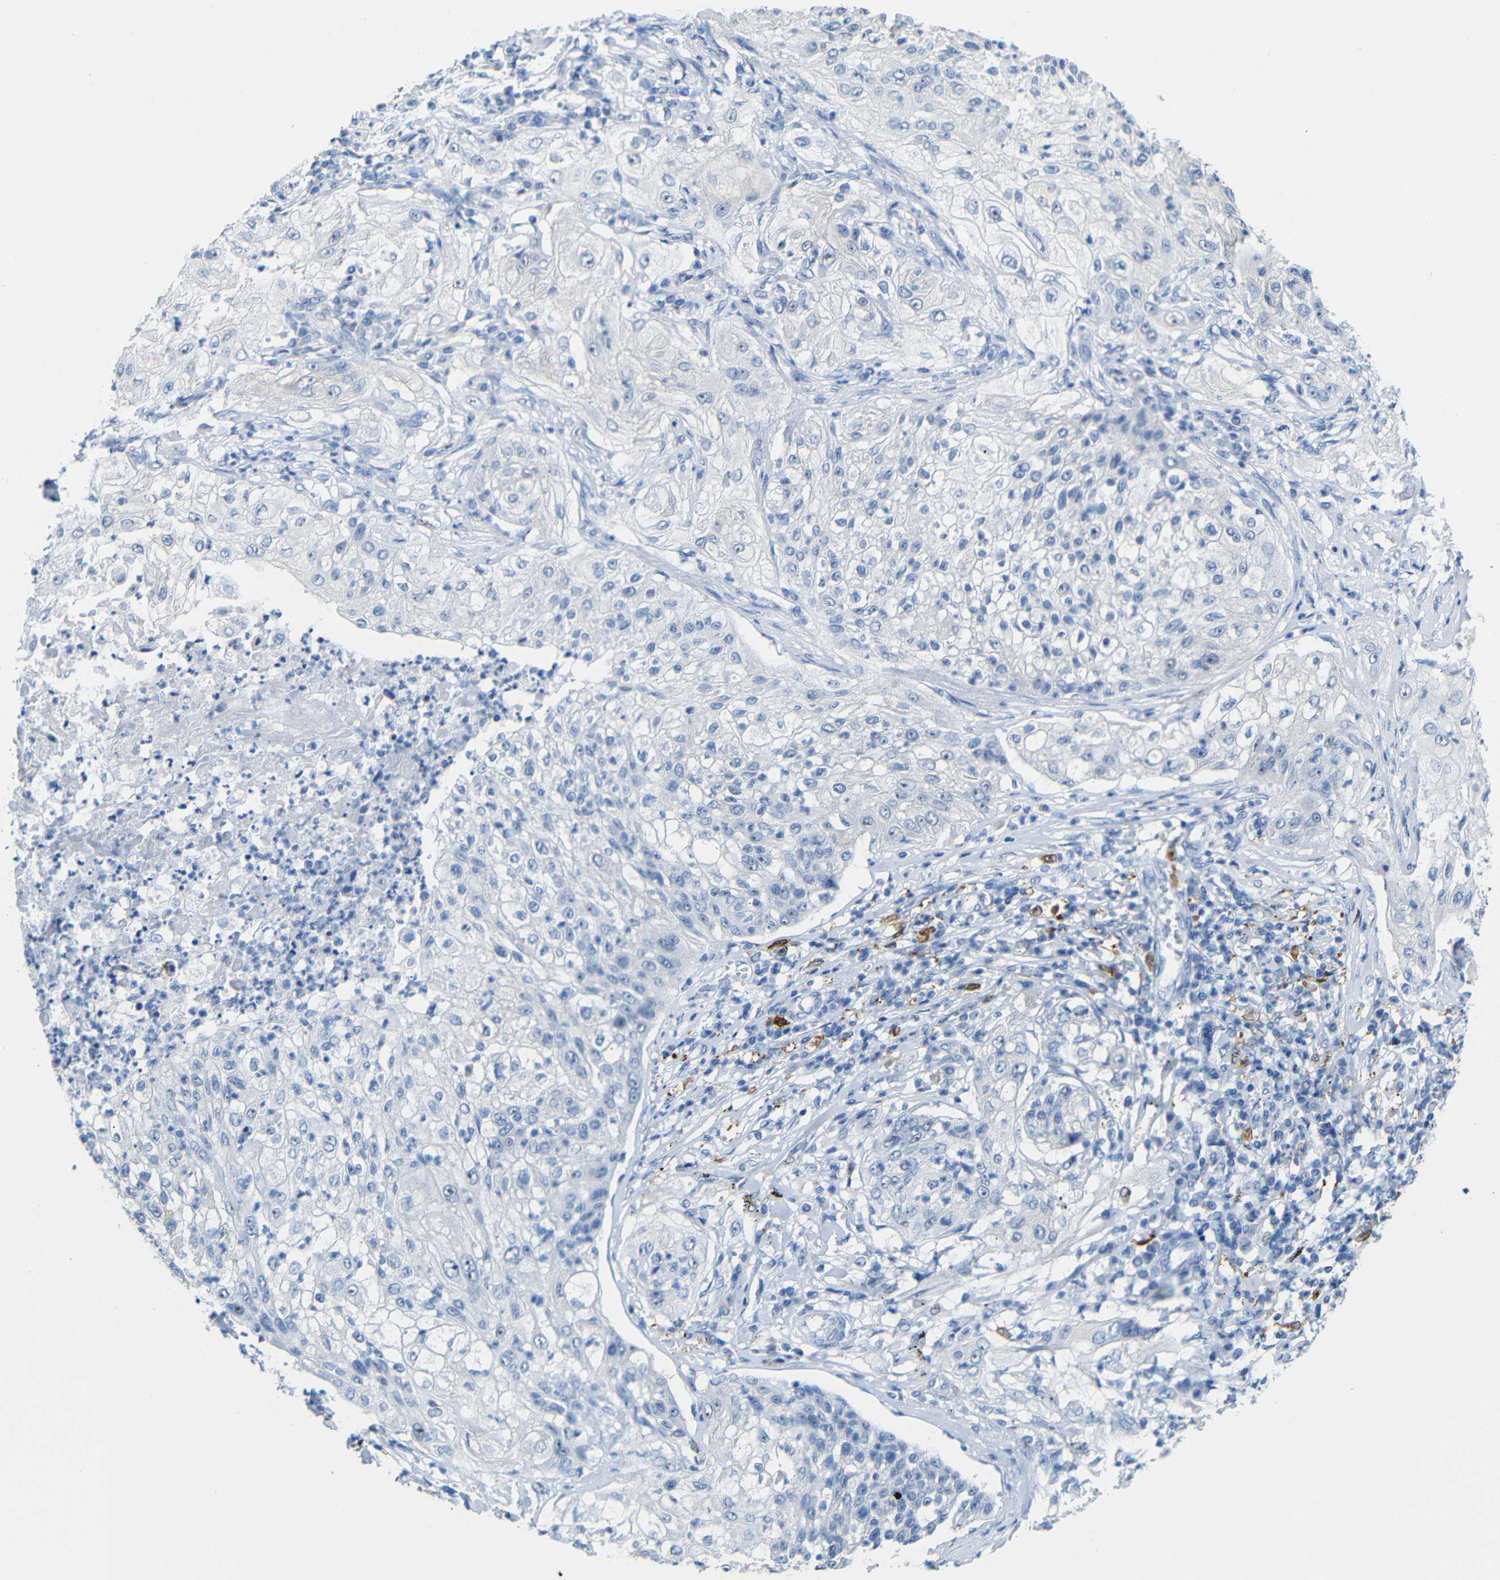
{"staining": {"intensity": "negative", "quantity": "none", "location": "none"}, "tissue": "lung cancer", "cell_type": "Tumor cells", "image_type": "cancer", "snomed": [{"axis": "morphology", "description": "Inflammation, NOS"}, {"axis": "morphology", "description": "Squamous cell carcinoma, NOS"}, {"axis": "topography", "description": "Lymph node"}, {"axis": "topography", "description": "Soft tissue"}, {"axis": "topography", "description": "Lung"}], "caption": "An image of human squamous cell carcinoma (lung) is negative for staining in tumor cells. Nuclei are stained in blue.", "gene": "C1orf210", "patient": {"sex": "male", "age": 66}}